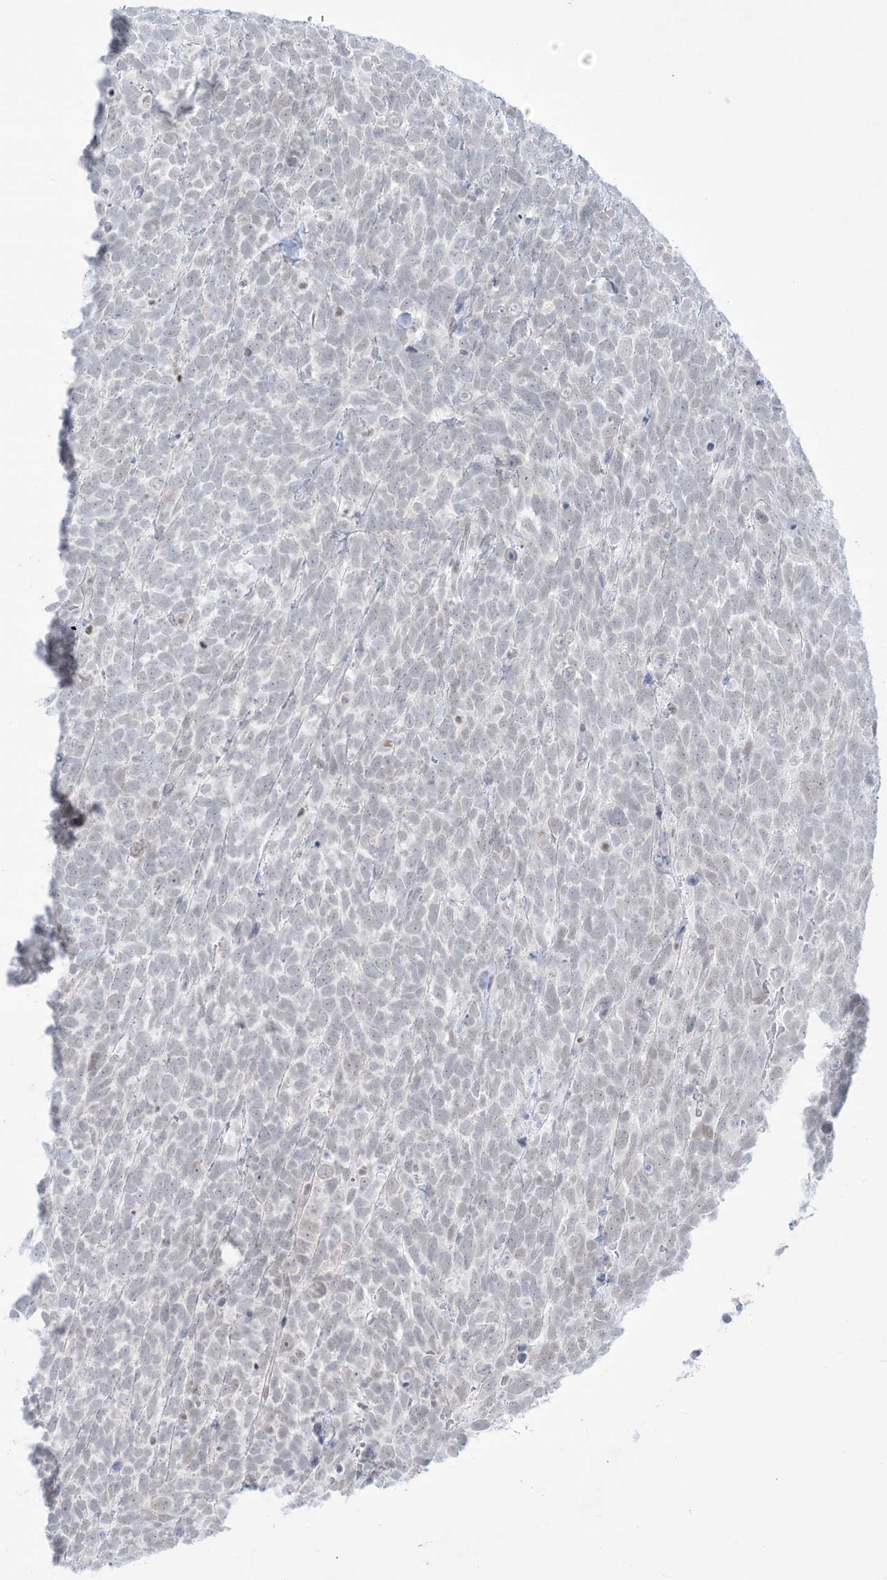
{"staining": {"intensity": "negative", "quantity": "none", "location": "none"}, "tissue": "urothelial cancer", "cell_type": "Tumor cells", "image_type": "cancer", "snomed": [{"axis": "morphology", "description": "Urothelial carcinoma, High grade"}, {"axis": "topography", "description": "Urinary bladder"}], "caption": "Tumor cells are negative for brown protein staining in urothelial cancer.", "gene": "TFPT", "patient": {"sex": "female", "age": 82}}